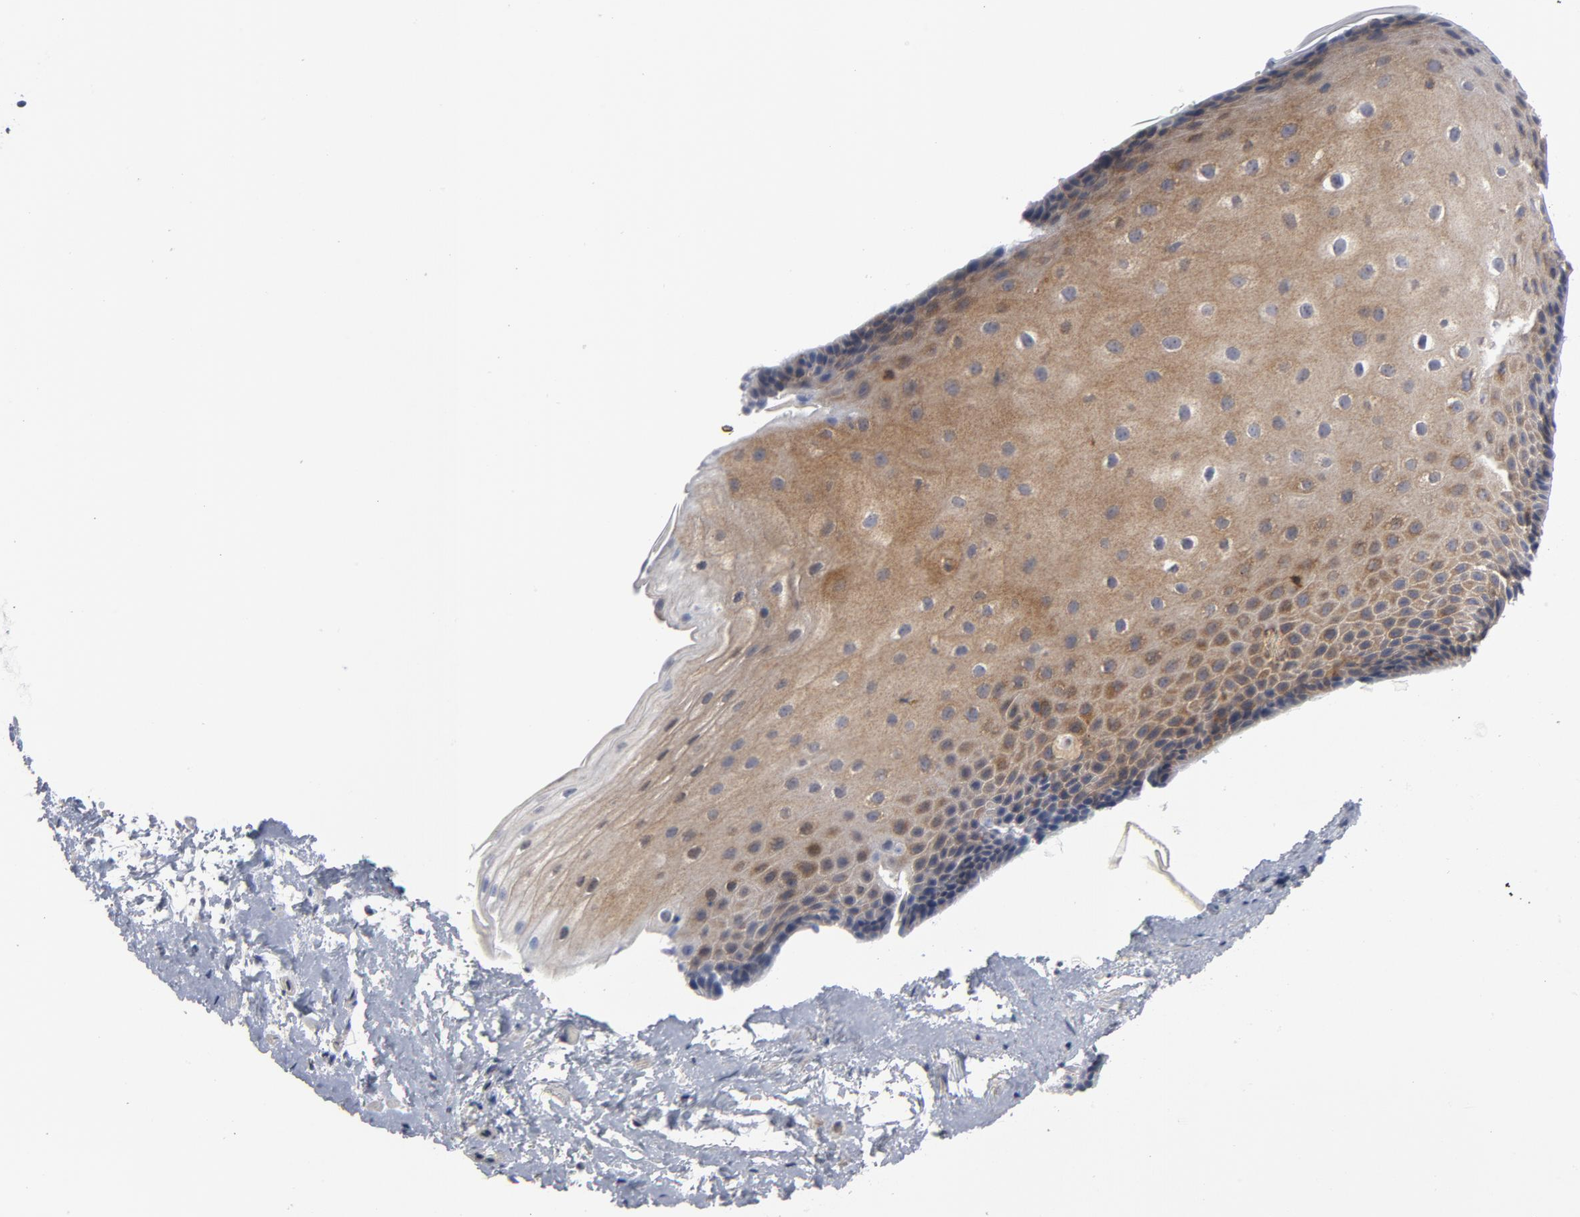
{"staining": {"intensity": "weak", "quantity": ">75%", "location": "cytoplasmic/membranous"}, "tissue": "esophagus", "cell_type": "Squamous epithelial cells", "image_type": "normal", "snomed": [{"axis": "morphology", "description": "Normal tissue, NOS"}, {"axis": "topography", "description": "Esophagus"}], "caption": "DAB immunohistochemical staining of unremarkable esophagus exhibits weak cytoplasmic/membranous protein staining in about >75% of squamous epithelial cells. (Brightfield microscopy of DAB IHC at high magnification).", "gene": "TRADD", "patient": {"sex": "female", "age": 70}}